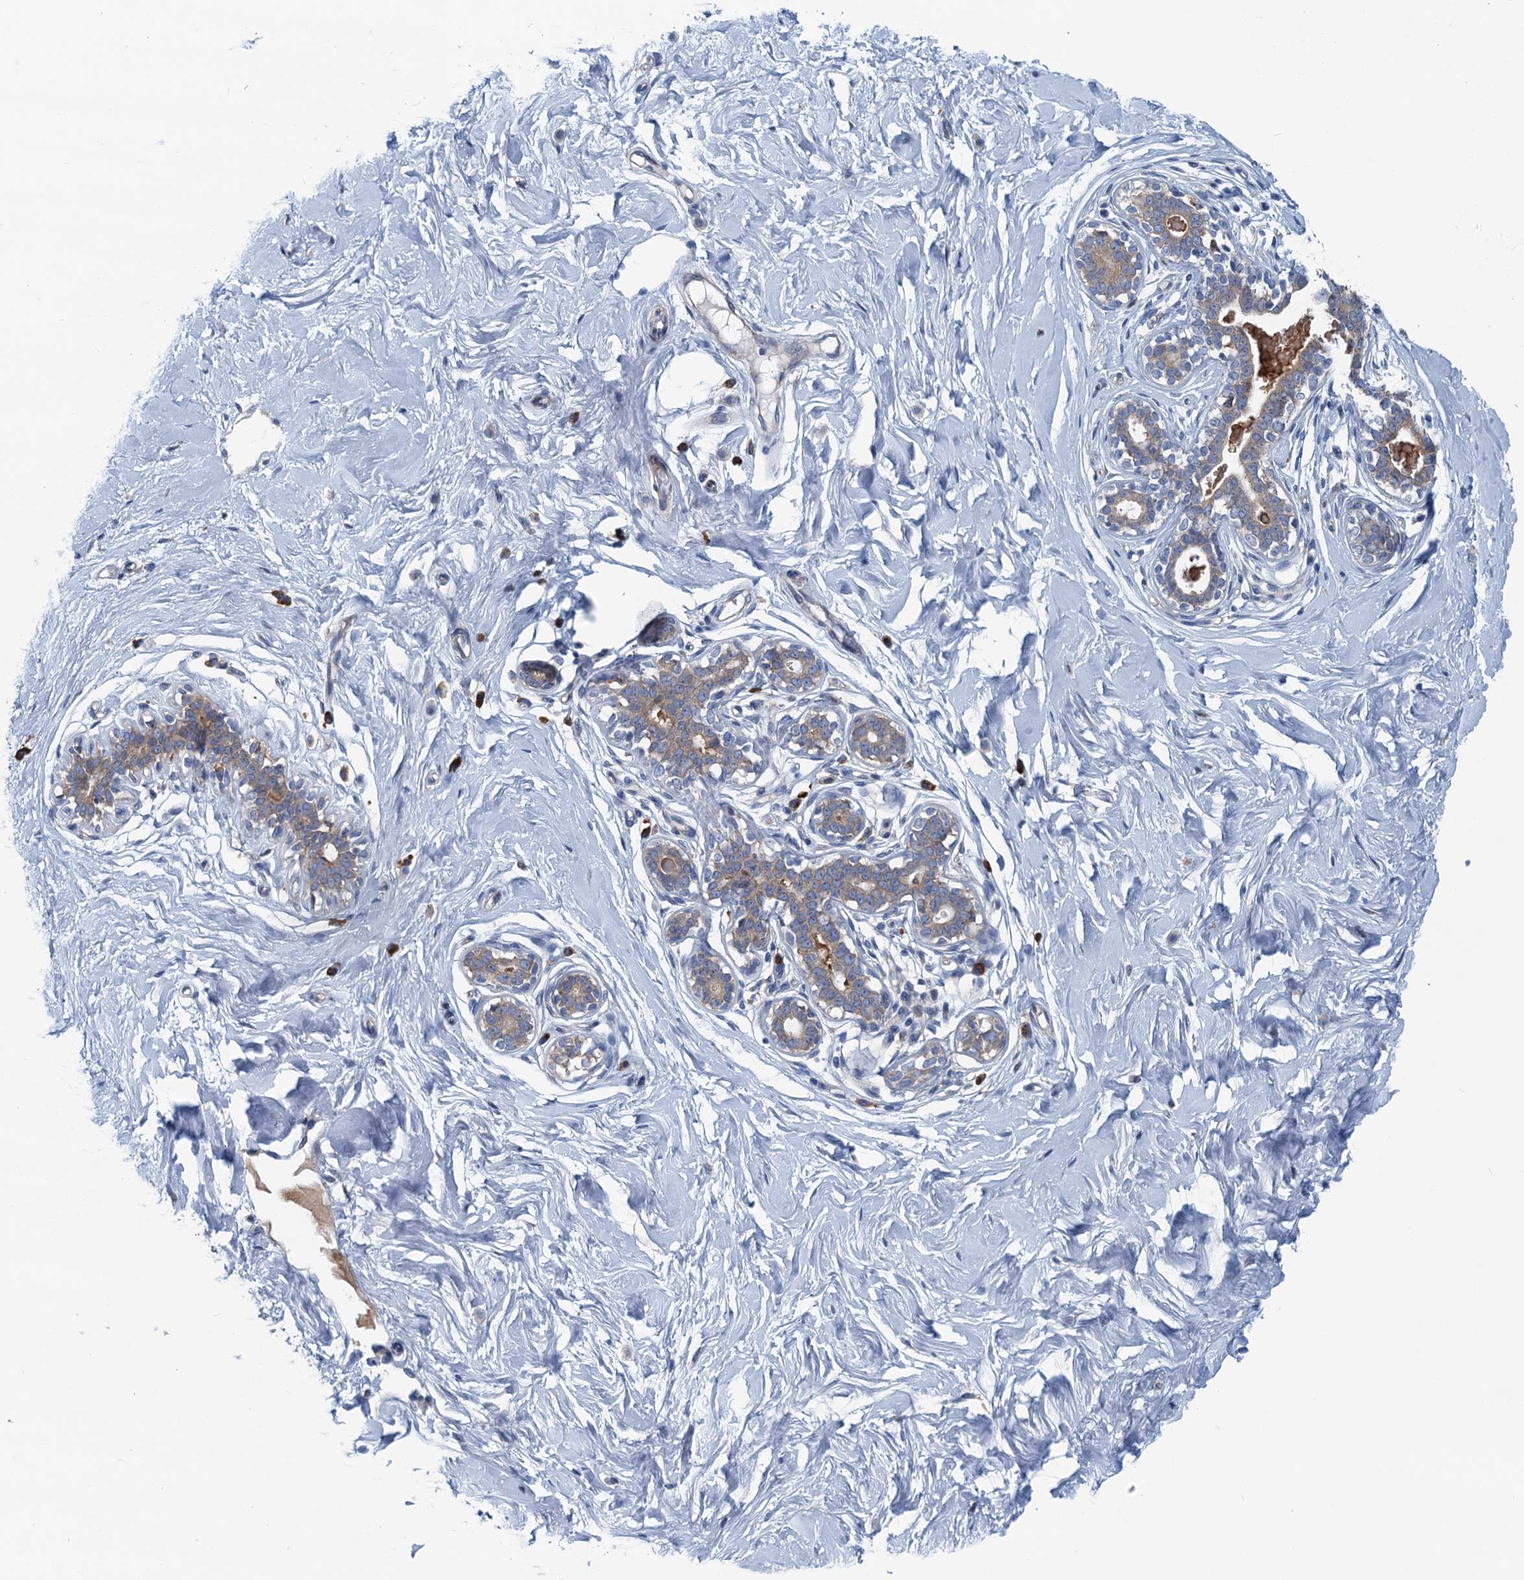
{"staining": {"intensity": "negative", "quantity": "none", "location": "none"}, "tissue": "breast", "cell_type": "Adipocytes", "image_type": "normal", "snomed": [{"axis": "morphology", "description": "Normal tissue, NOS"}, {"axis": "morphology", "description": "Adenoma, NOS"}, {"axis": "topography", "description": "Breast"}], "caption": "IHC of unremarkable breast reveals no expression in adipocytes. (DAB (3,3'-diaminobenzidine) immunohistochemistry (IHC), high magnification).", "gene": "MYDGF", "patient": {"sex": "female", "age": 23}}